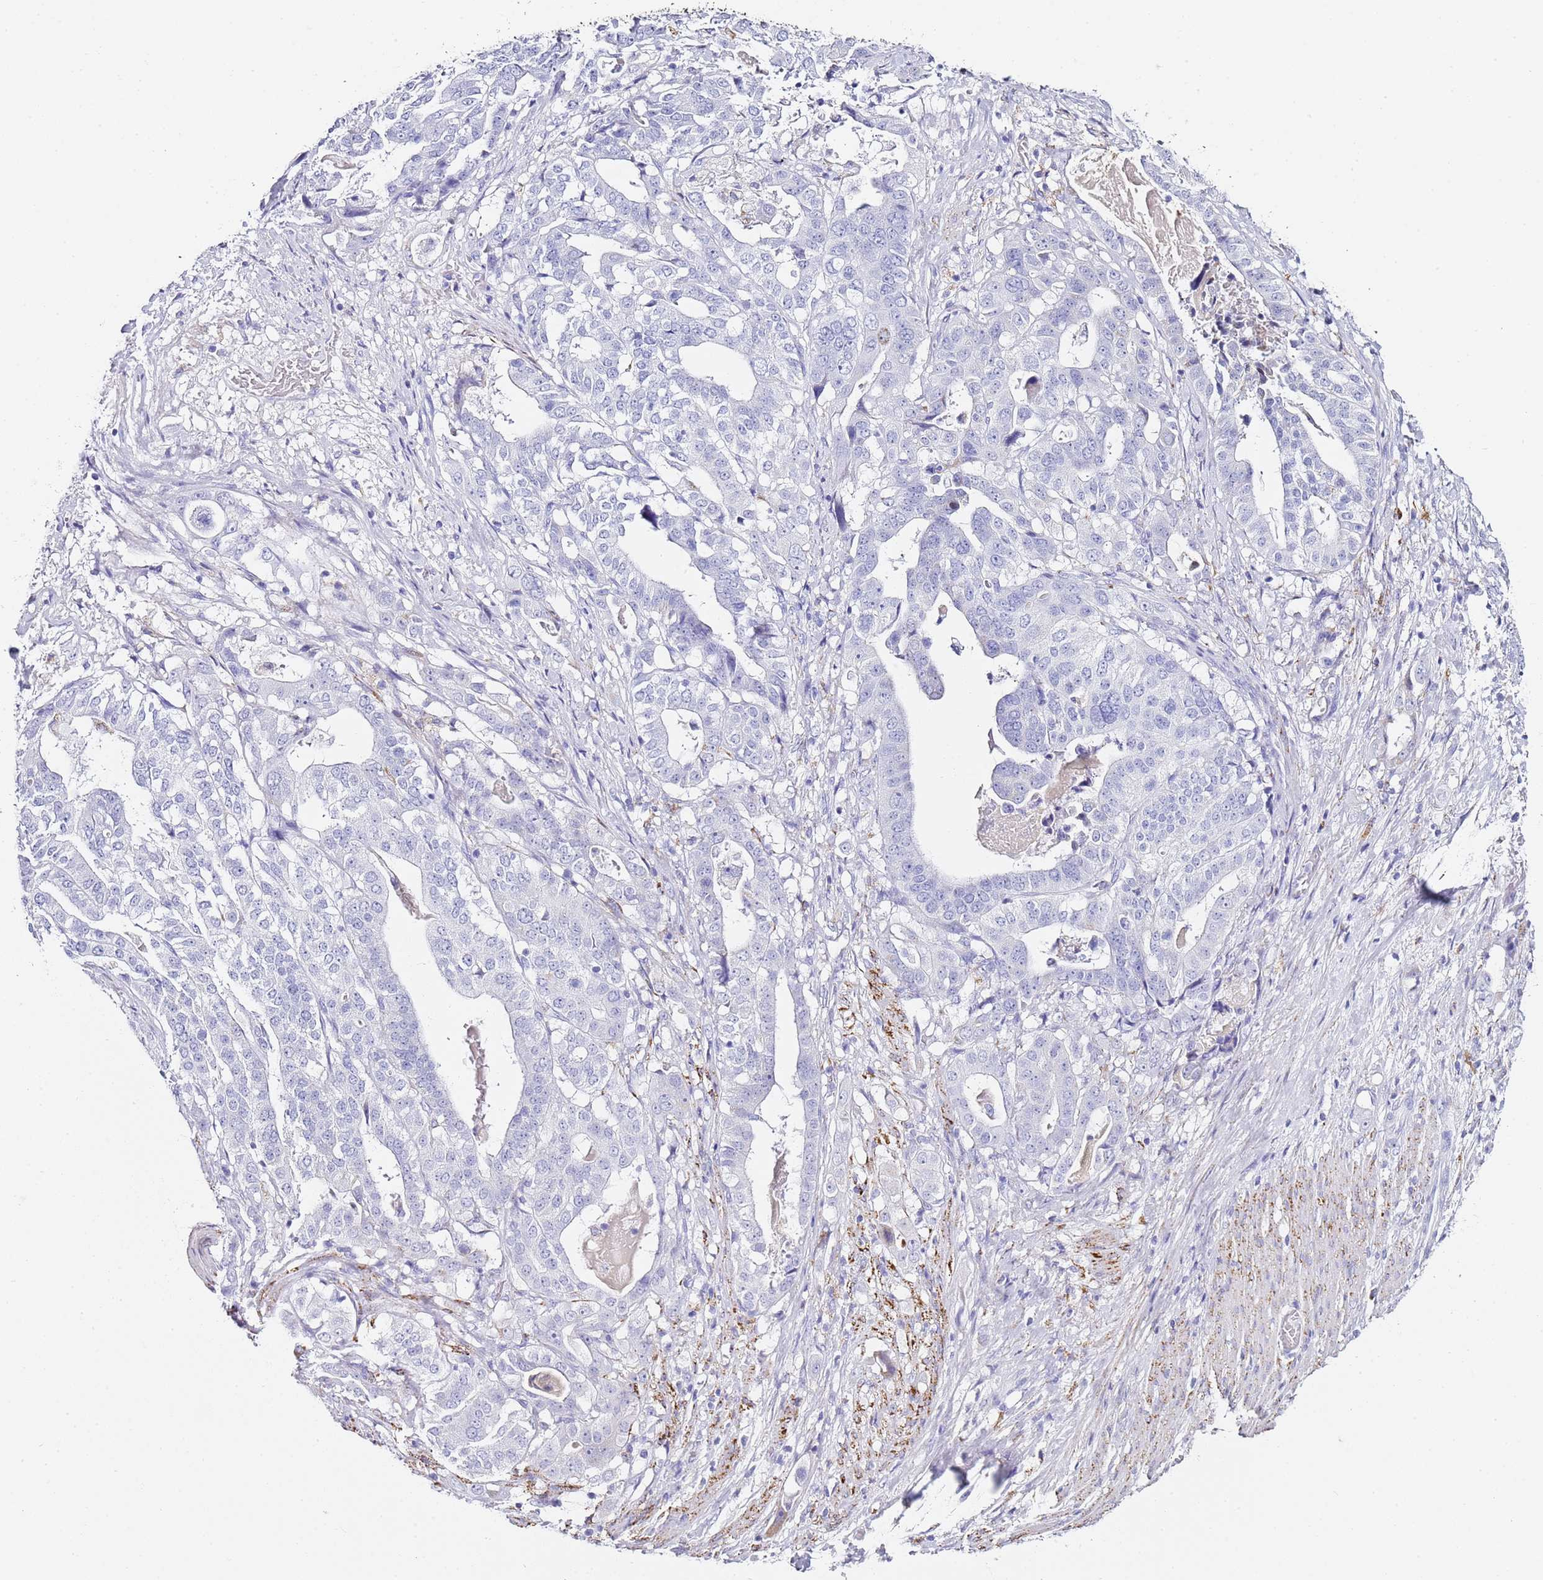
{"staining": {"intensity": "negative", "quantity": "none", "location": "none"}, "tissue": "stomach cancer", "cell_type": "Tumor cells", "image_type": "cancer", "snomed": [{"axis": "morphology", "description": "Adenocarcinoma, NOS"}, {"axis": "topography", "description": "Stomach"}], "caption": "Stomach cancer stained for a protein using immunohistochemistry (IHC) shows no expression tumor cells.", "gene": "PTBP2", "patient": {"sex": "male", "age": 48}}